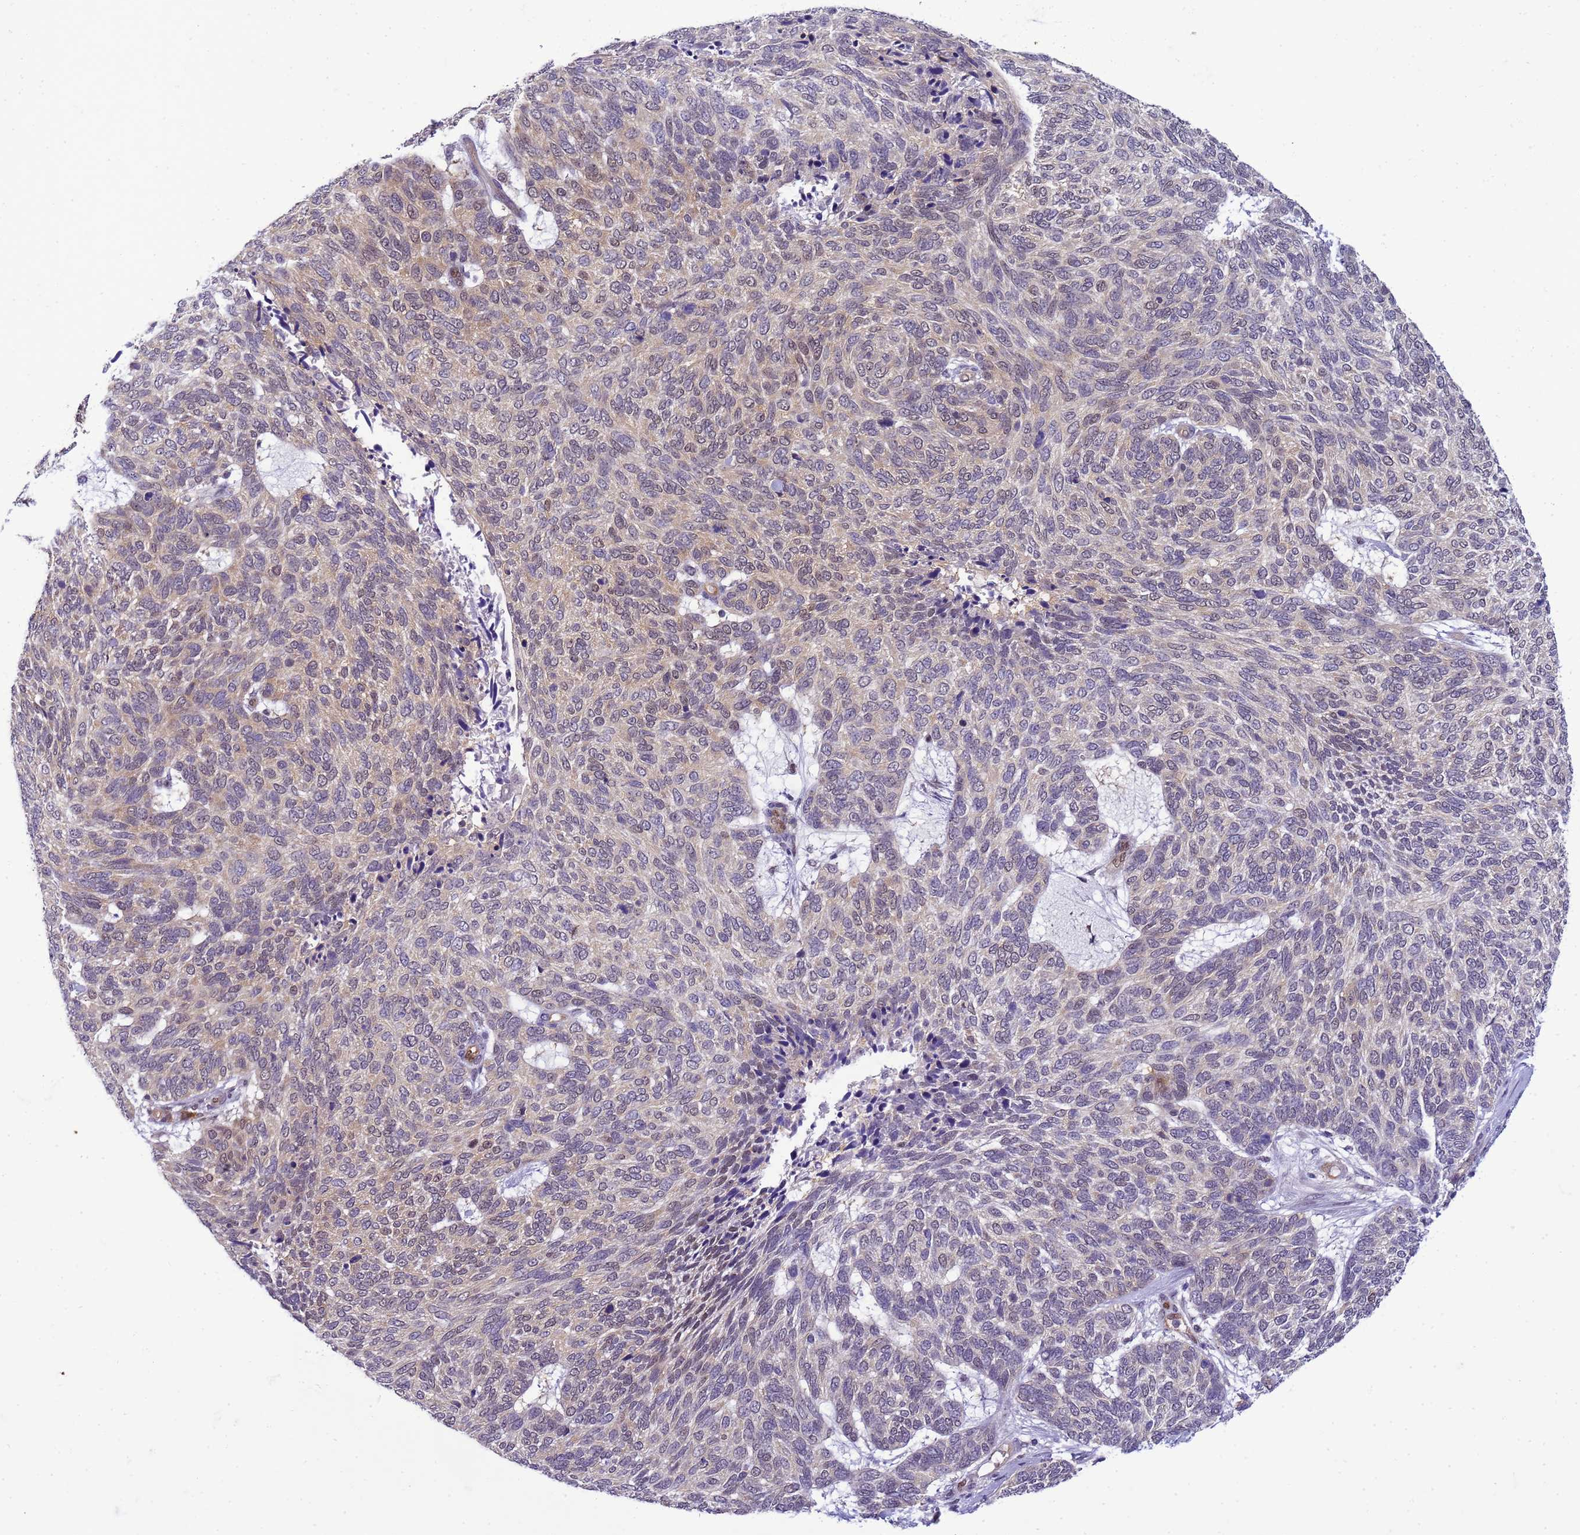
{"staining": {"intensity": "weak", "quantity": "<25%", "location": "cytoplasmic/membranous"}, "tissue": "skin cancer", "cell_type": "Tumor cells", "image_type": "cancer", "snomed": [{"axis": "morphology", "description": "Basal cell carcinoma"}, {"axis": "topography", "description": "Skin"}], "caption": "Tumor cells show no significant protein expression in skin cancer (basal cell carcinoma).", "gene": "DDI2", "patient": {"sex": "female", "age": 65}}